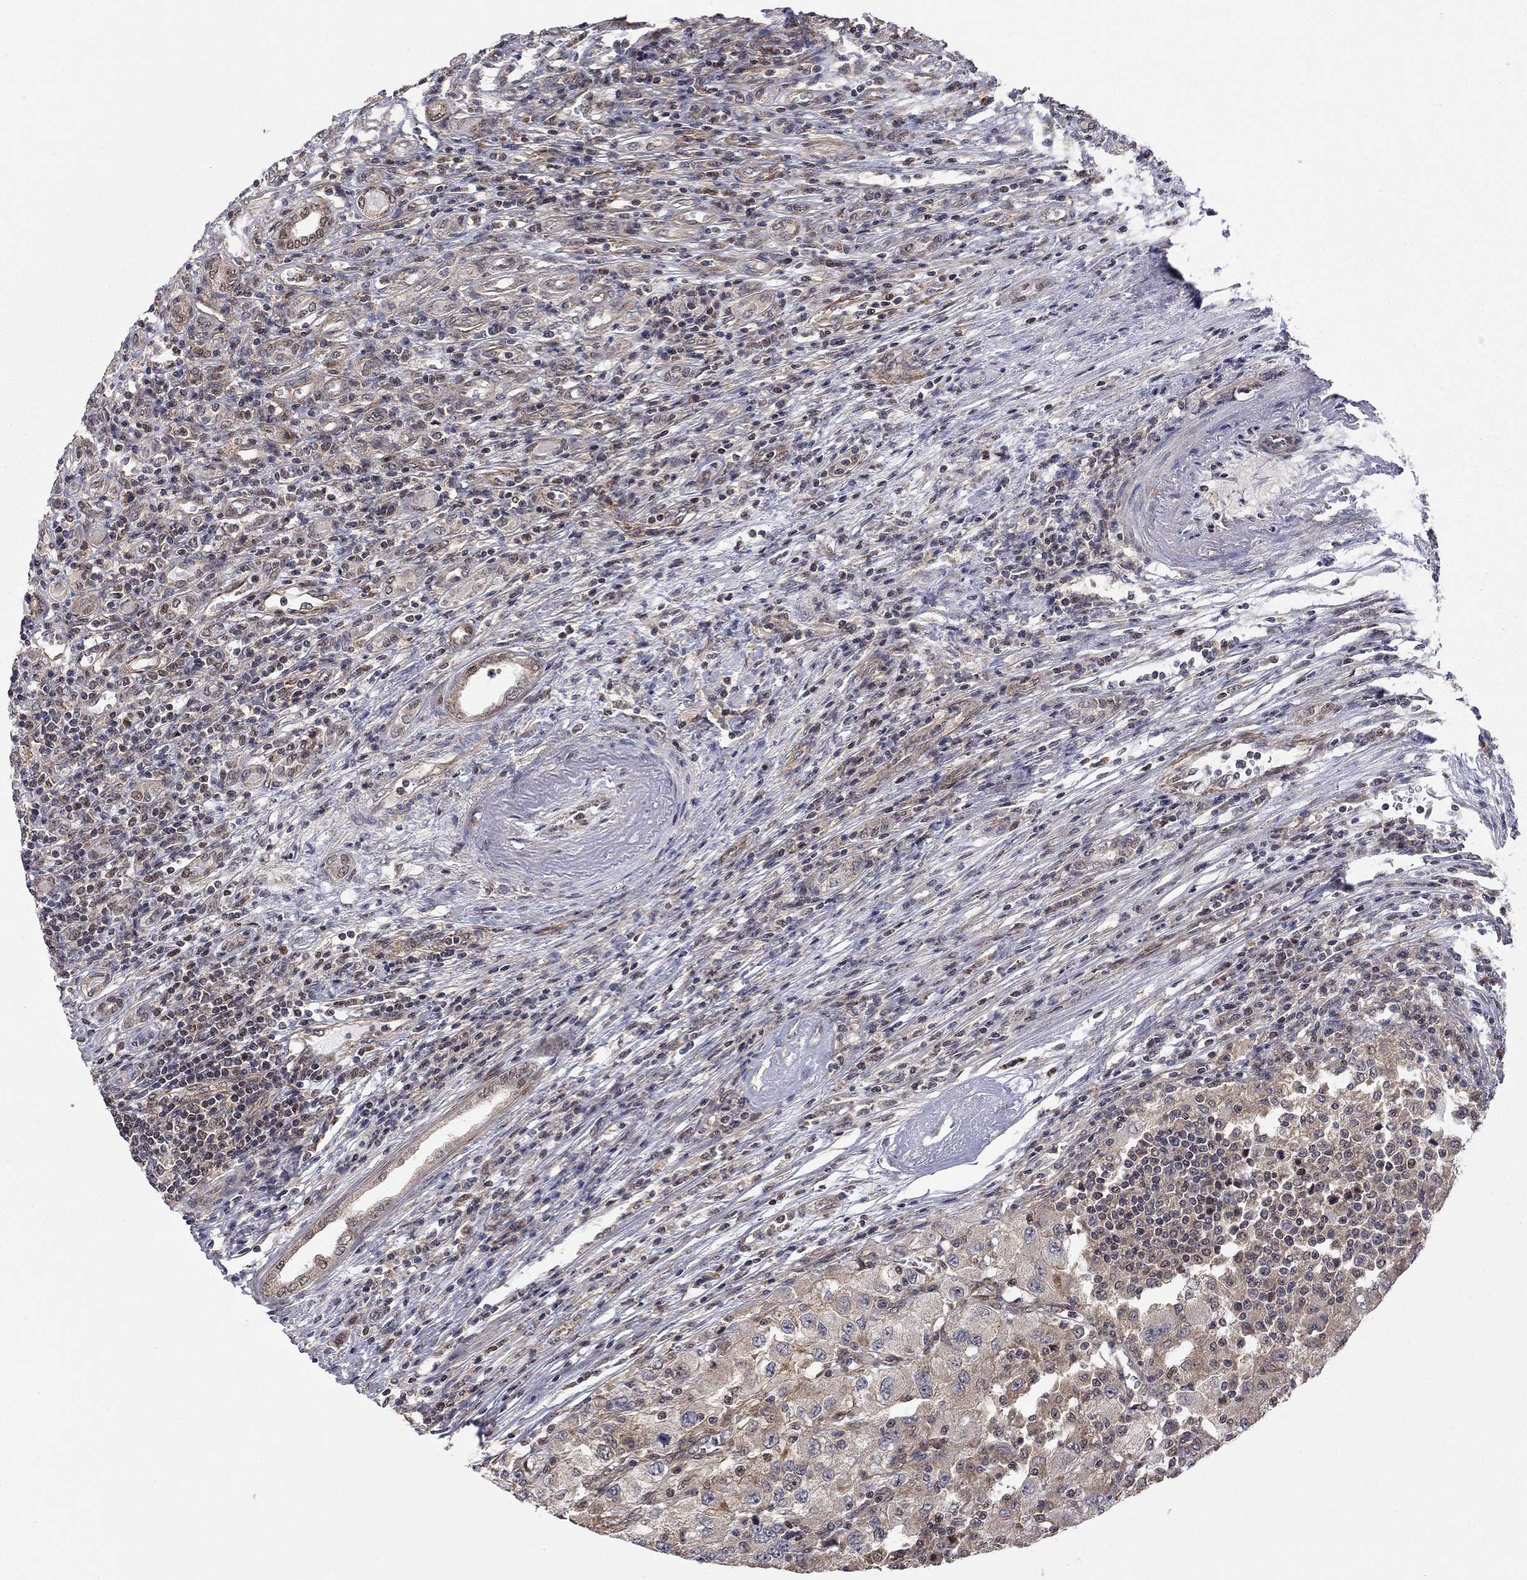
{"staining": {"intensity": "moderate", "quantity": "<25%", "location": "cytoplasmic/membranous"}, "tissue": "renal cancer", "cell_type": "Tumor cells", "image_type": "cancer", "snomed": [{"axis": "morphology", "description": "Adenocarcinoma, NOS"}, {"axis": "topography", "description": "Kidney"}], "caption": "Immunohistochemical staining of human renal cancer displays low levels of moderate cytoplasmic/membranous expression in about <25% of tumor cells.", "gene": "TDP1", "patient": {"sex": "female", "age": 67}}